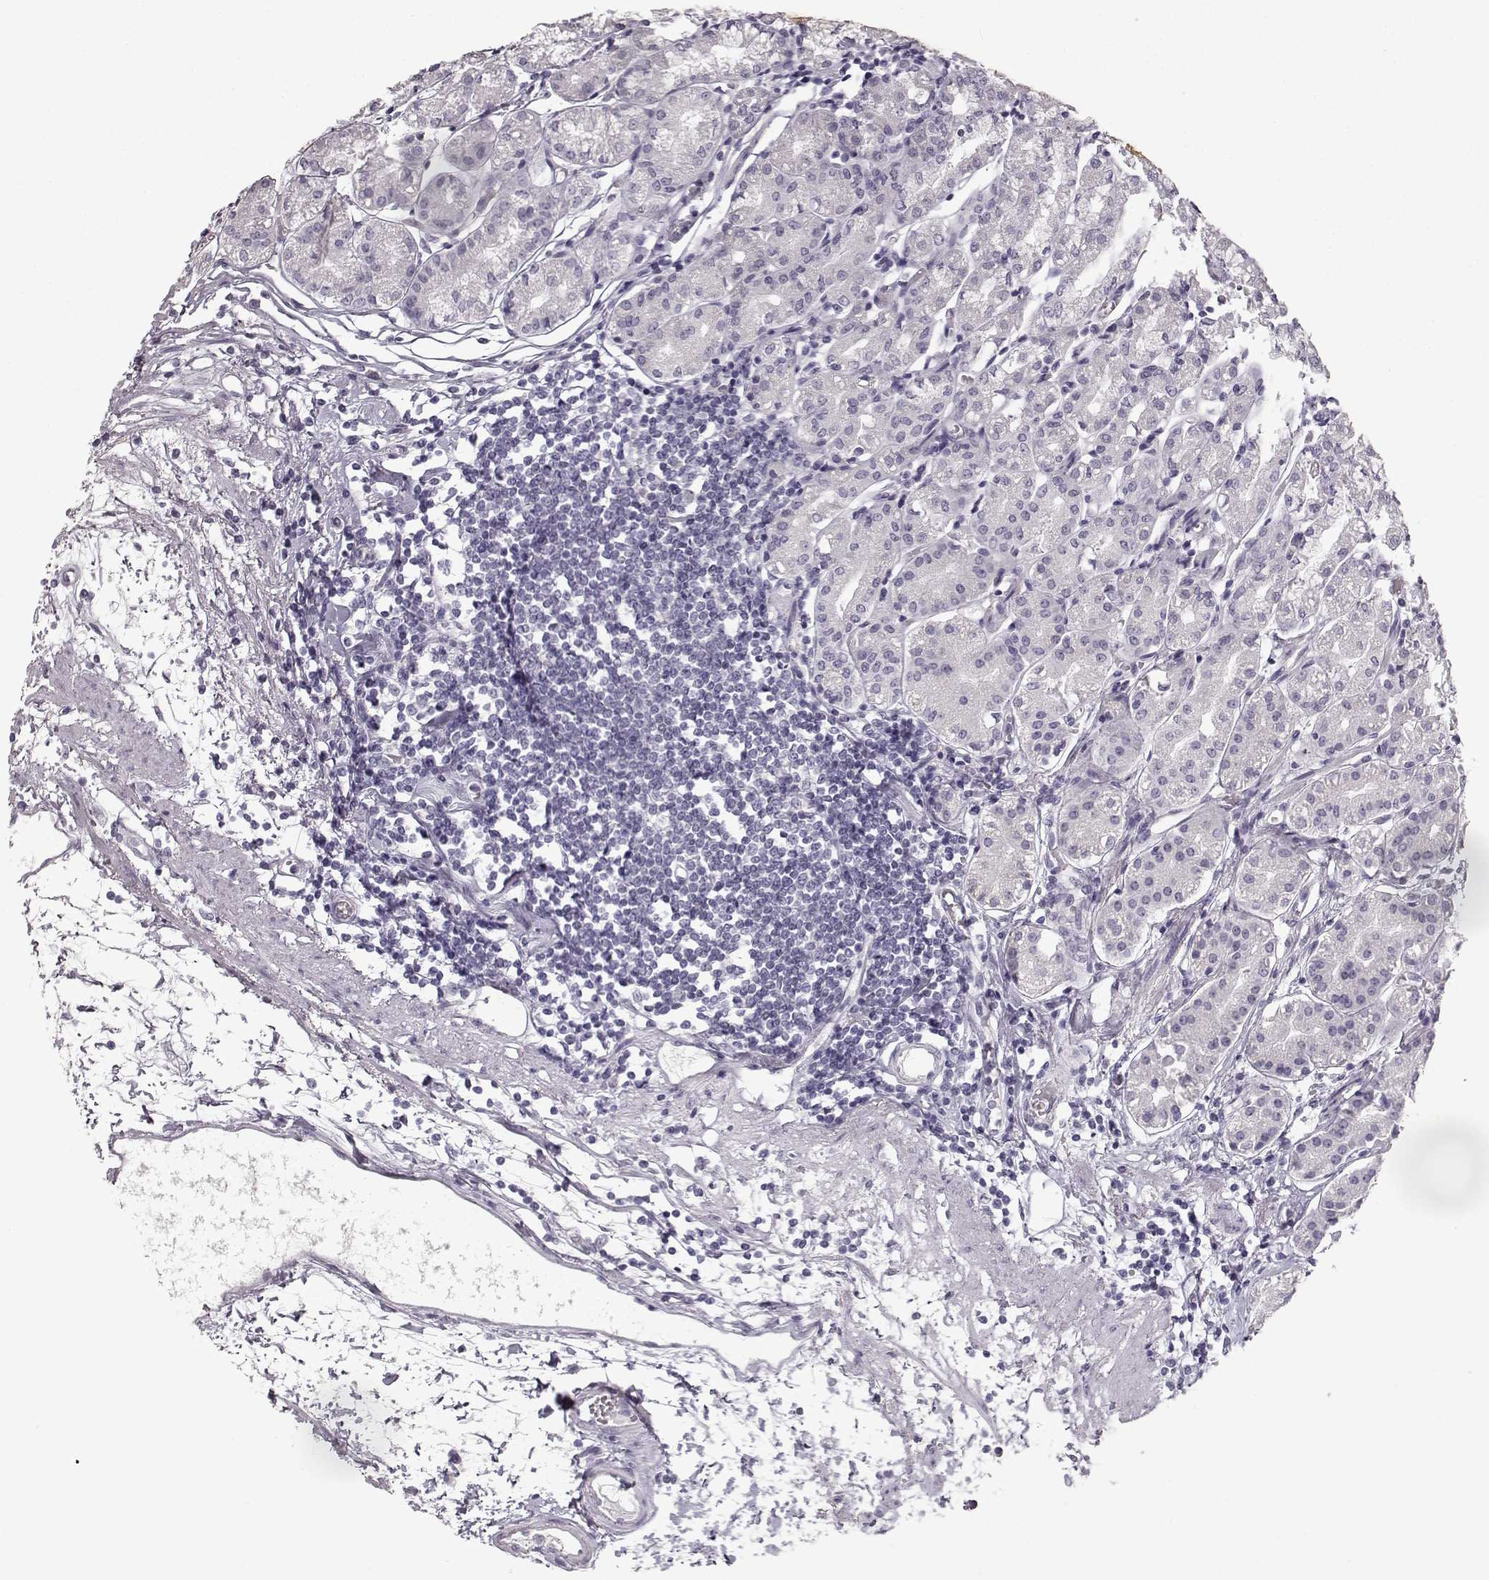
{"staining": {"intensity": "negative", "quantity": "none", "location": "none"}, "tissue": "stomach", "cell_type": "Glandular cells", "image_type": "normal", "snomed": [{"axis": "morphology", "description": "Normal tissue, NOS"}, {"axis": "topography", "description": "Skeletal muscle"}, {"axis": "topography", "description": "Stomach"}], "caption": "Immunohistochemical staining of unremarkable stomach reveals no significant positivity in glandular cells.", "gene": "SEMG2", "patient": {"sex": "female", "age": 57}}